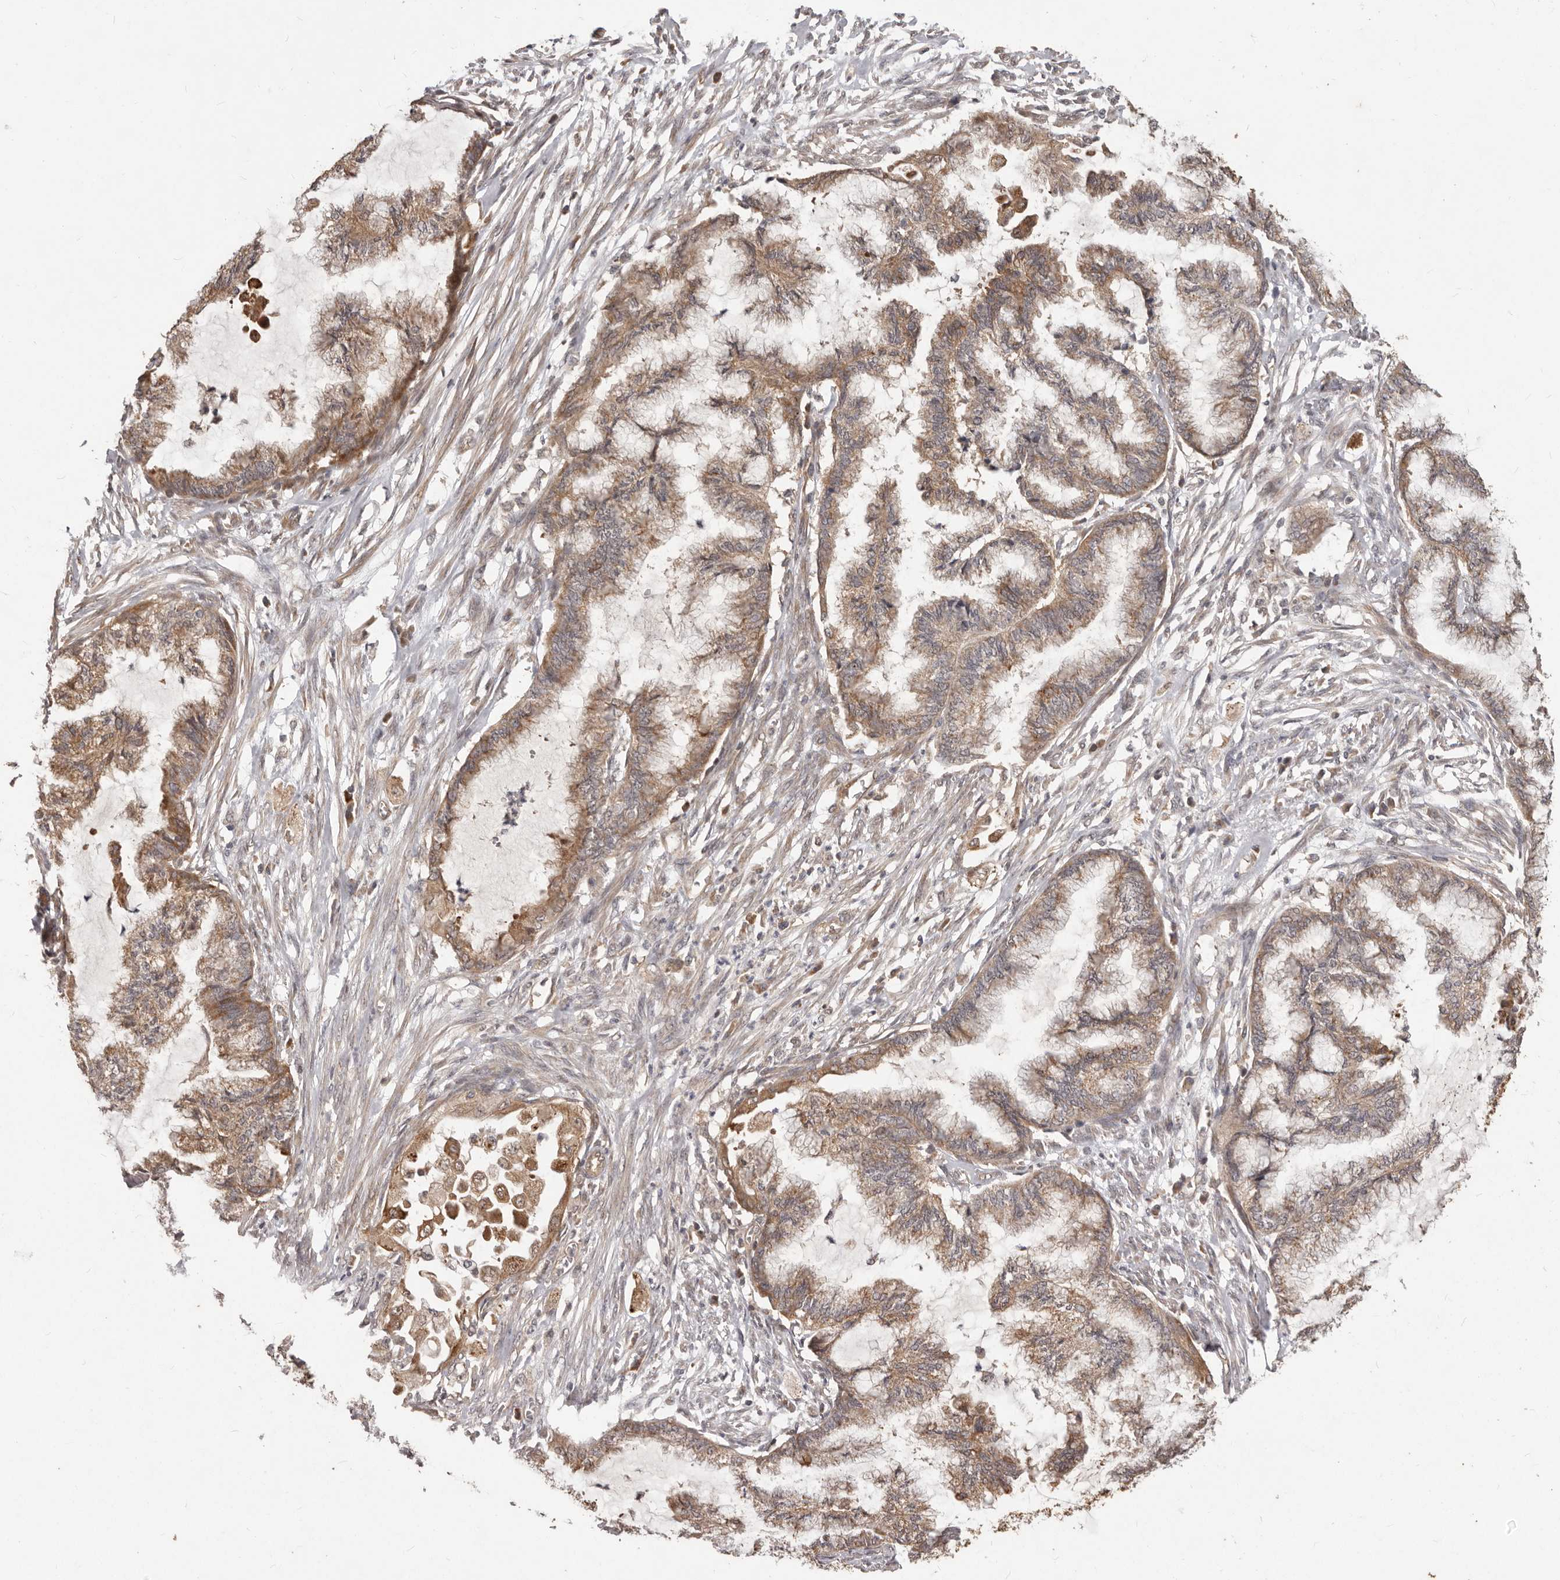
{"staining": {"intensity": "moderate", "quantity": ">75%", "location": "cytoplasmic/membranous"}, "tissue": "endometrial cancer", "cell_type": "Tumor cells", "image_type": "cancer", "snomed": [{"axis": "morphology", "description": "Adenocarcinoma, NOS"}, {"axis": "topography", "description": "Endometrium"}], "caption": "DAB (3,3'-diaminobenzidine) immunohistochemical staining of endometrial cancer displays moderate cytoplasmic/membranous protein staining in about >75% of tumor cells.", "gene": "MTO1", "patient": {"sex": "female", "age": 86}}